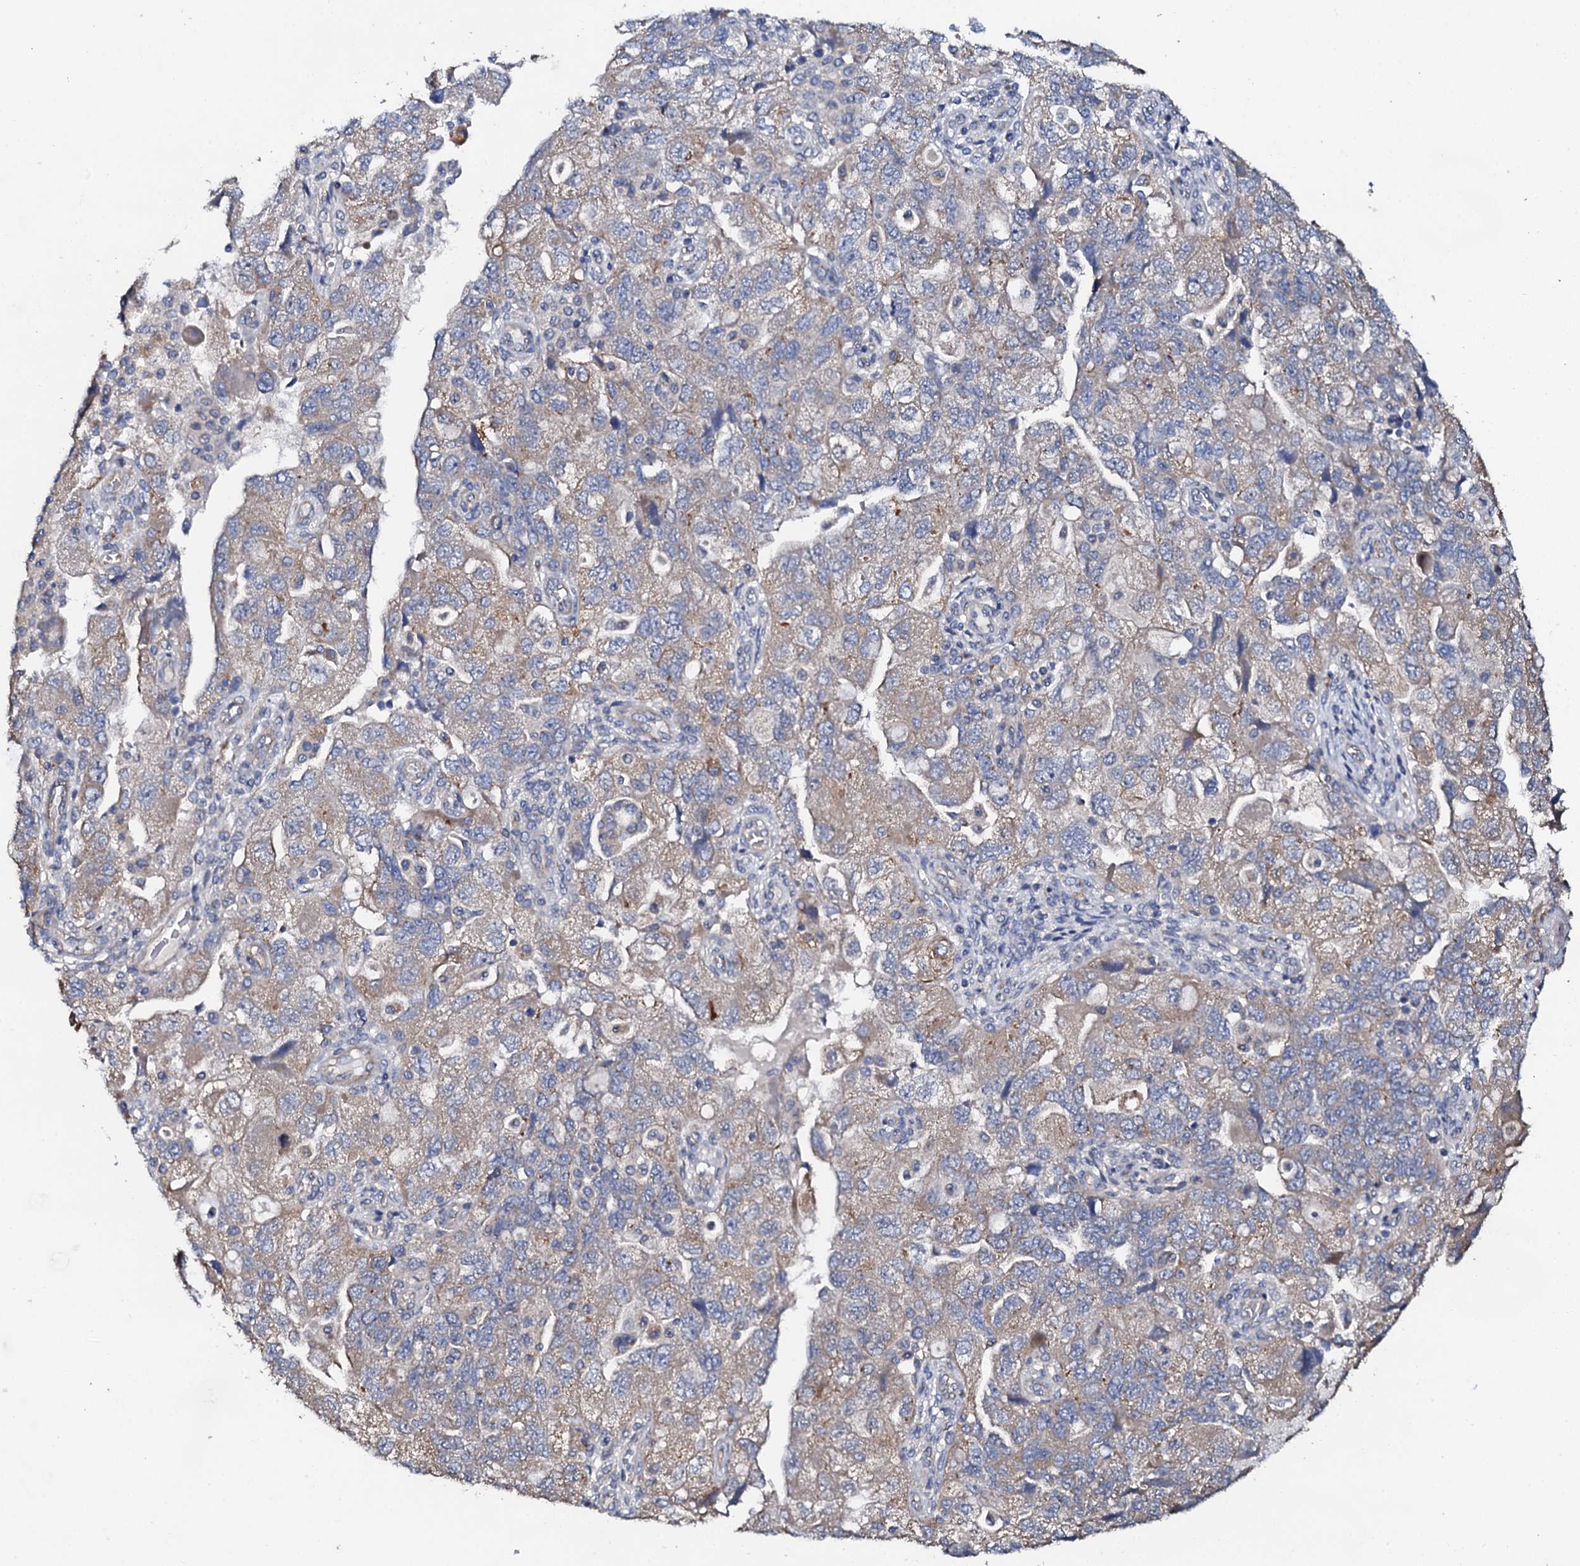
{"staining": {"intensity": "weak", "quantity": "25%-75%", "location": "cytoplasmic/membranous"}, "tissue": "ovarian cancer", "cell_type": "Tumor cells", "image_type": "cancer", "snomed": [{"axis": "morphology", "description": "Carcinoma, NOS"}, {"axis": "morphology", "description": "Cystadenocarcinoma, serous, NOS"}, {"axis": "topography", "description": "Ovary"}], "caption": "A high-resolution histopathology image shows immunohistochemistry staining of ovarian cancer, which demonstrates weak cytoplasmic/membranous staining in approximately 25%-75% of tumor cells.", "gene": "GLCE", "patient": {"sex": "female", "age": 69}}